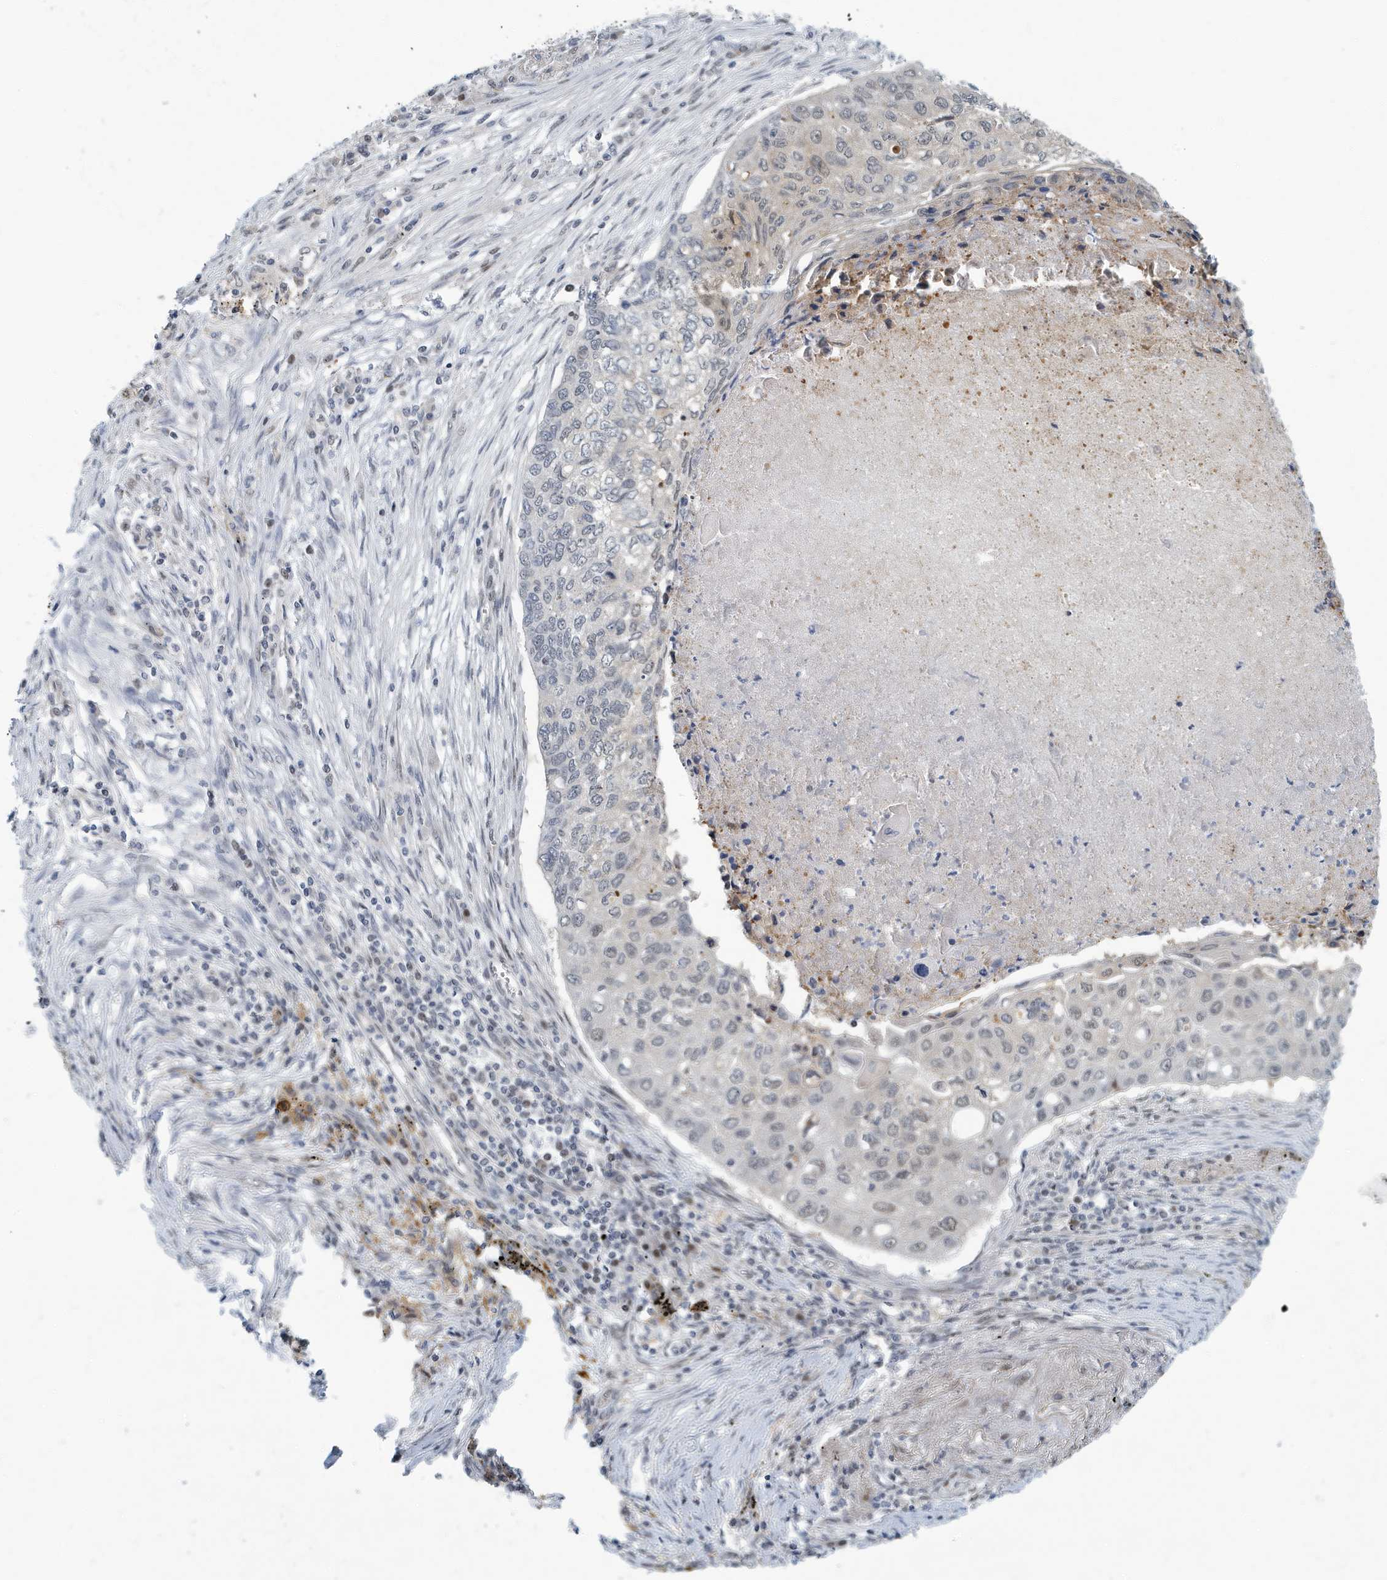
{"staining": {"intensity": "negative", "quantity": "none", "location": "none"}, "tissue": "lung cancer", "cell_type": "Tumor cells", "image_type": "cancer", "snomed": [{"axis": "morphology", "description": "Squamous cell carcinoma, NOS"}, {"axis": "topography", "description": "Lung"}], "caption": "DAB (3,3'-diaminobenzidine) immunohistochemical staining of human squamous cell carcinoma (lung) demonstrates no significant positivity in tumor cells. (DAB (3,3'-diaminobenzidine) immunohistochemistry with hematoxylin counter stain).", "gene": "KIF15", "patient": {"sex": "female", "age": 63}}